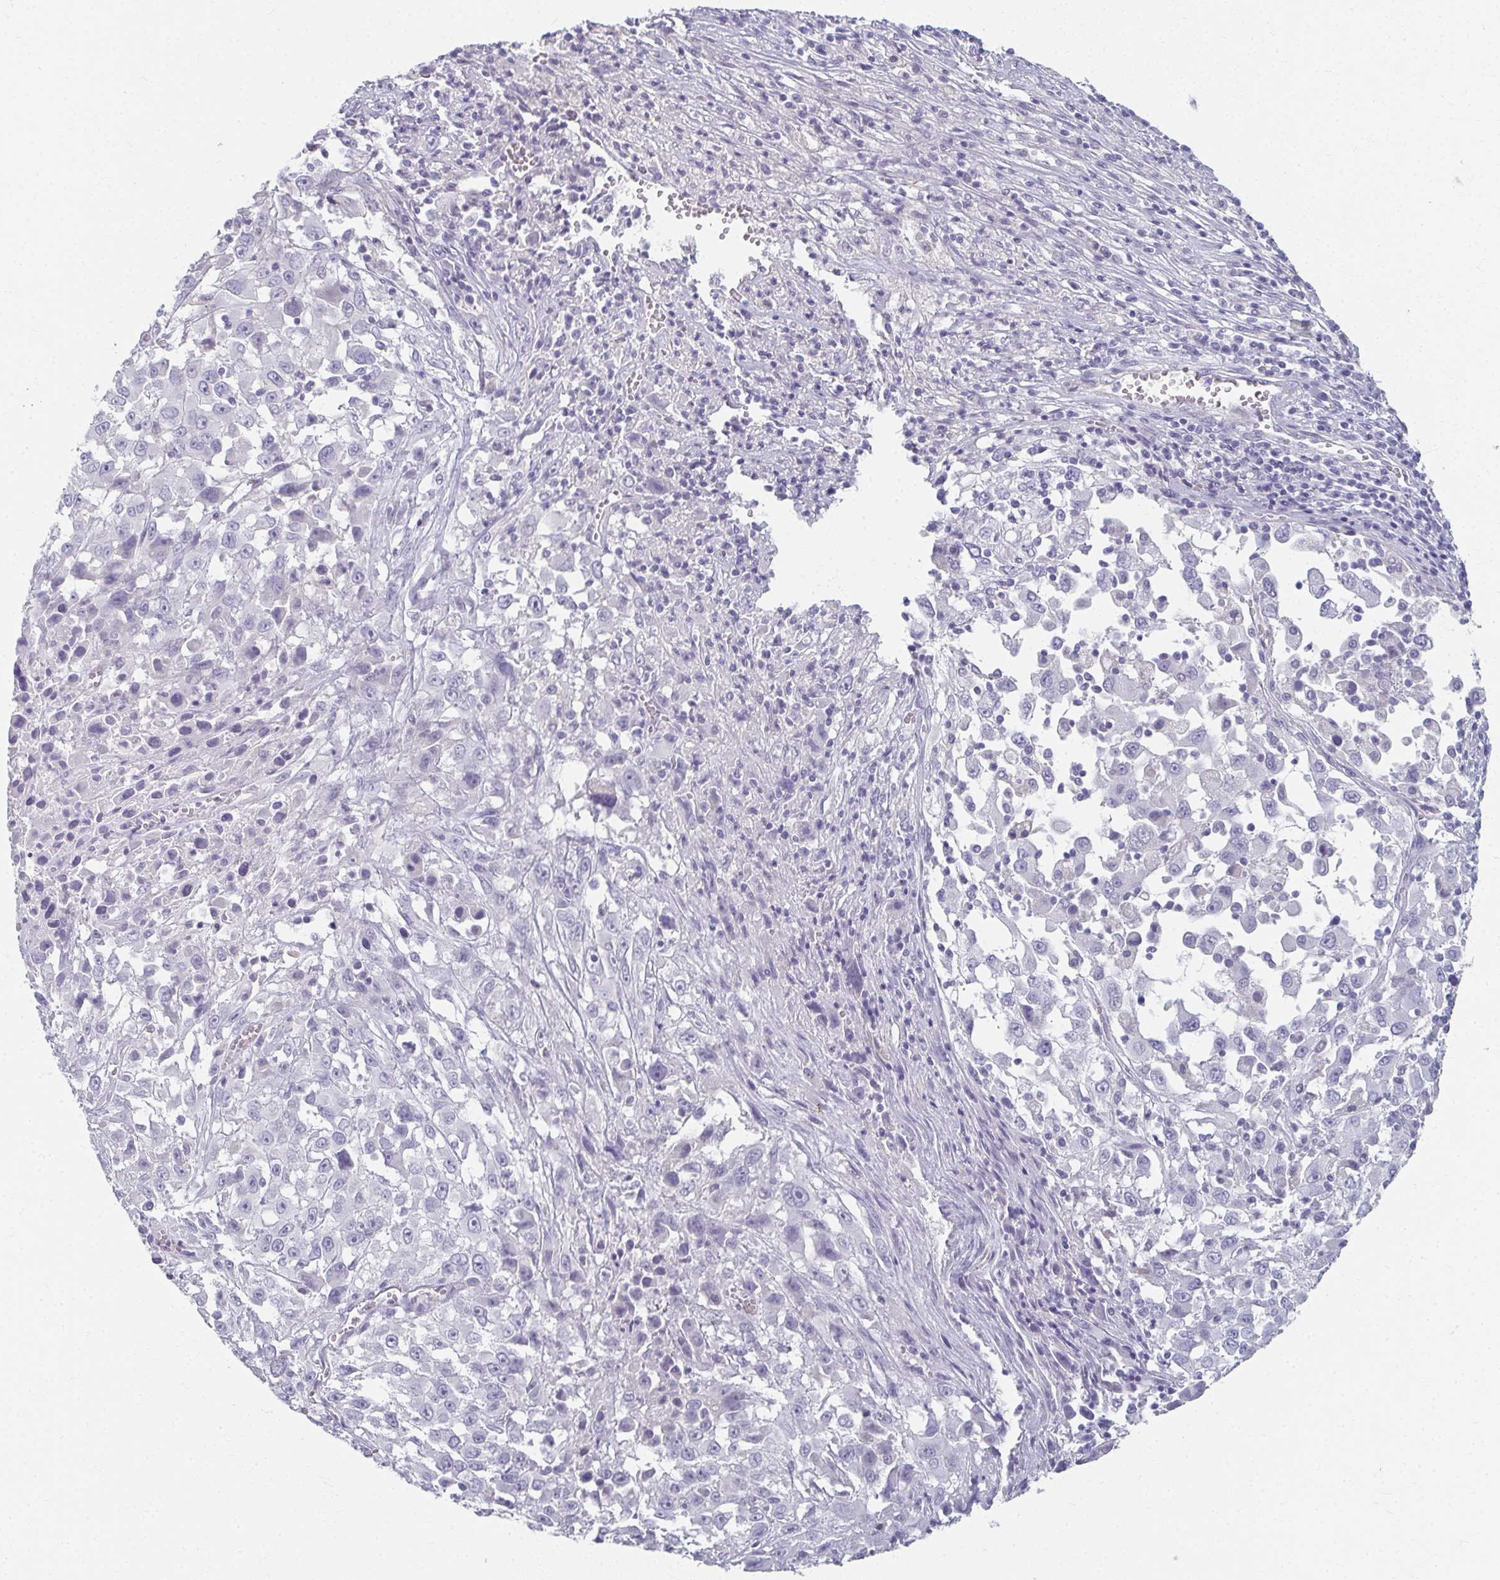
{"staining": {"intensity": "negative", "quantity": "none", "location": "none"}, "tissue": "melanoma", "cell_type": "Tumor cells", "image_type": "cancer", "snomed": [{"axis": "morphology", "description": "Malignant melanoma, Metastatic site"}, {"axis": "topography", "description": "Soft tissue"}], "caption": "Malignant melanoma (metastatic site) was stained to show a protein in brown. There is no significant staining in tumor cells.", "gene": "CAMKV", "patient": {"sex": "male", "age": 50}}